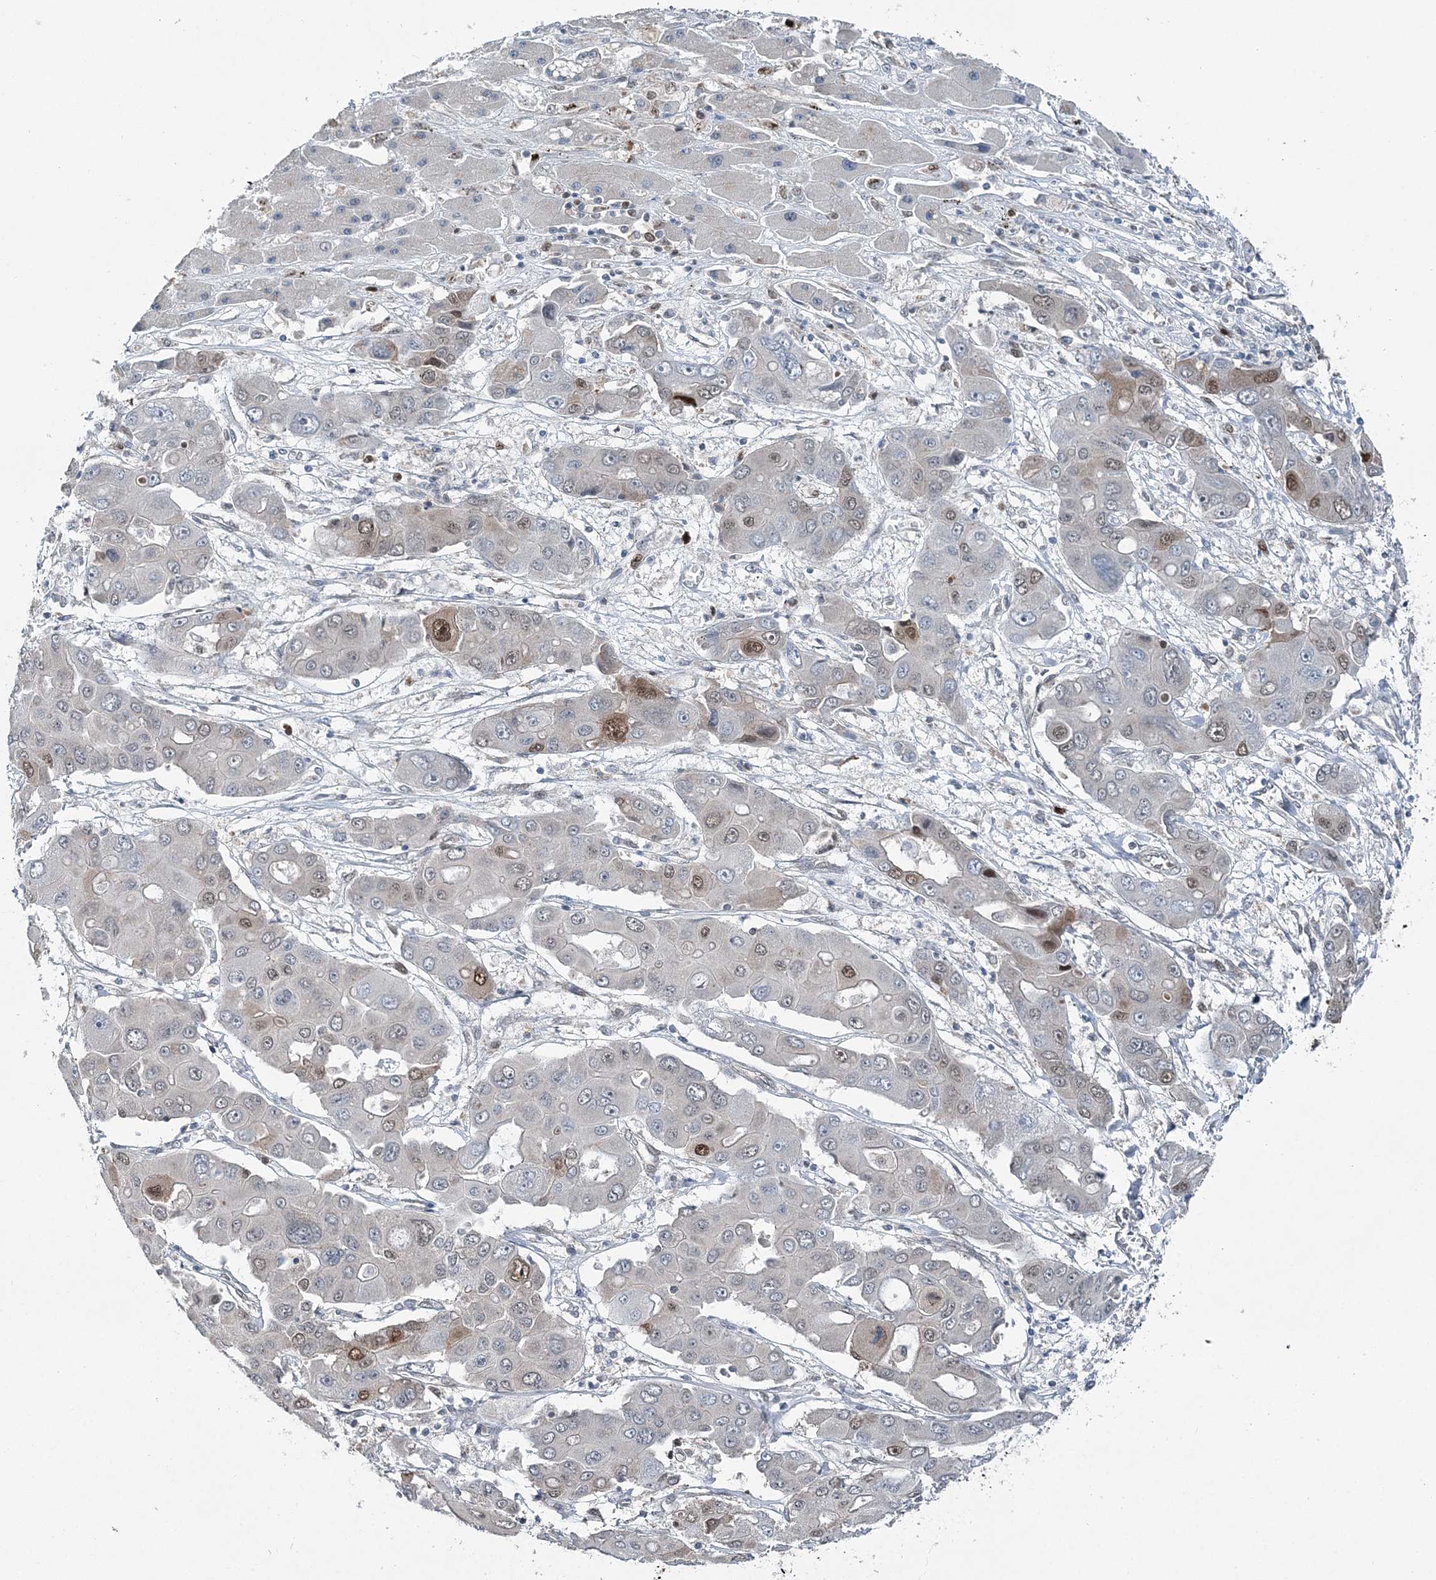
{"staining": {"intensity": "moderate", "quantity": "<25%", "location": "nuclear"}, "tissue": "liver cancer", "cell_type": "Tumor cells", "image_type": "cancer", "snomed": [{"axis": "morphology", "description": "Cholangiocarcinoma"}, {"axis": "topography", "description": "Liver"}], "caption": "Immunohistochemical staining of liver cancer exhibits moderate nuclear protein staining in approximately <25% of tumor cells.", "gene": "HAT1", "patient": {"sex": "male", "age": 67}}